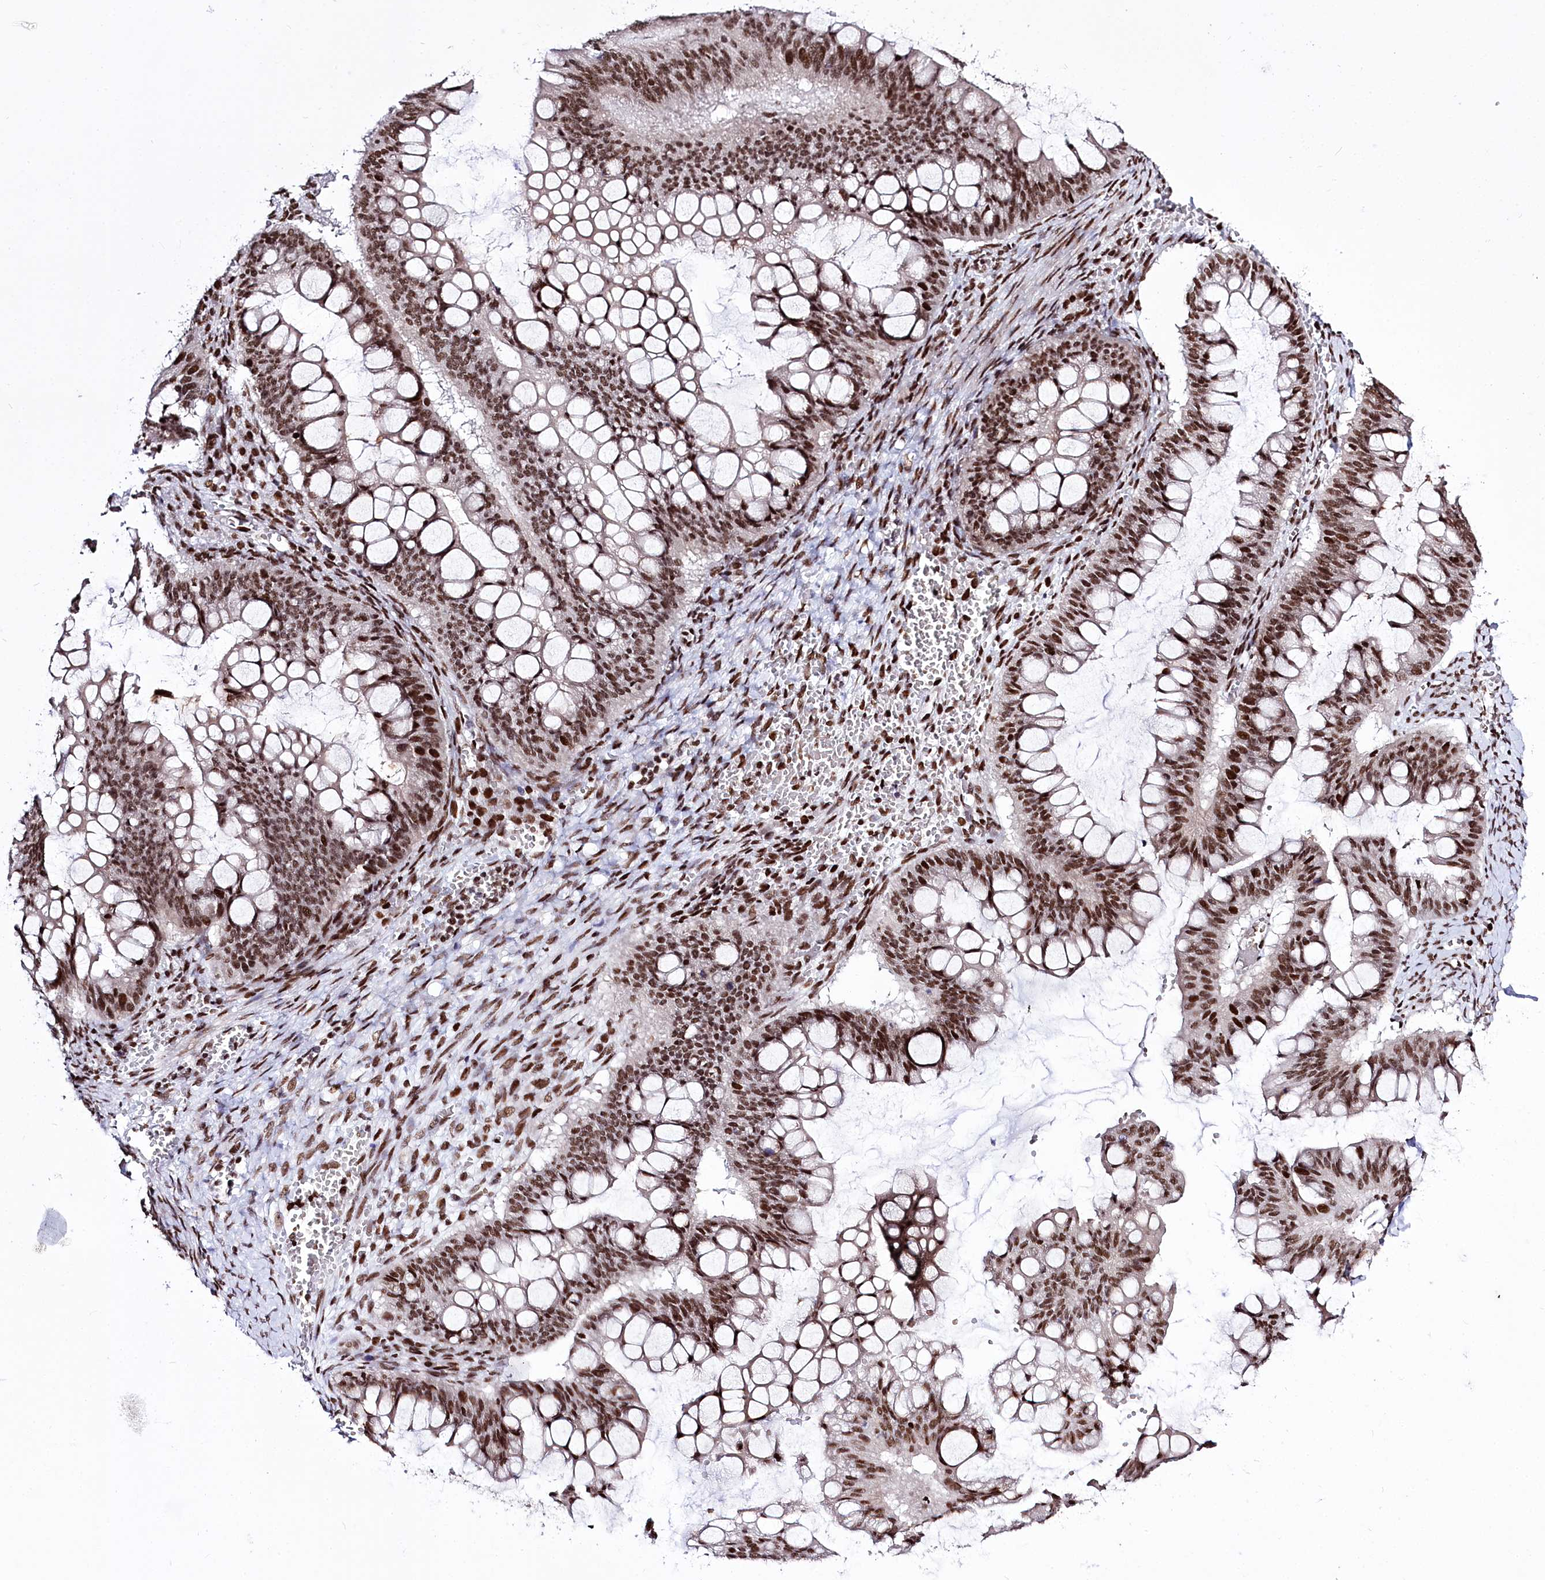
{"staining": {"intensity": "strong", "quantity": ">75%", "location": "nuclear"}, "tissue": "ovarian cancer", "cell_type": "Tumor cells", "image_type": "cancer", "snomed": [{"axis": "morphology", "description": "Cystadenocarcinoma, mucinous, NOS"}, {"axis": "topography", "description": "Ovary"}], "caption": "Immunohistochemical staining of human mucinous cystadenocarcinoma (ovarian) demonstrates high levels of strong nuclear staining in about >75% of tumor cells.", "gene": "POU4F3", "patient": {"sex": "female", "age": 73}}